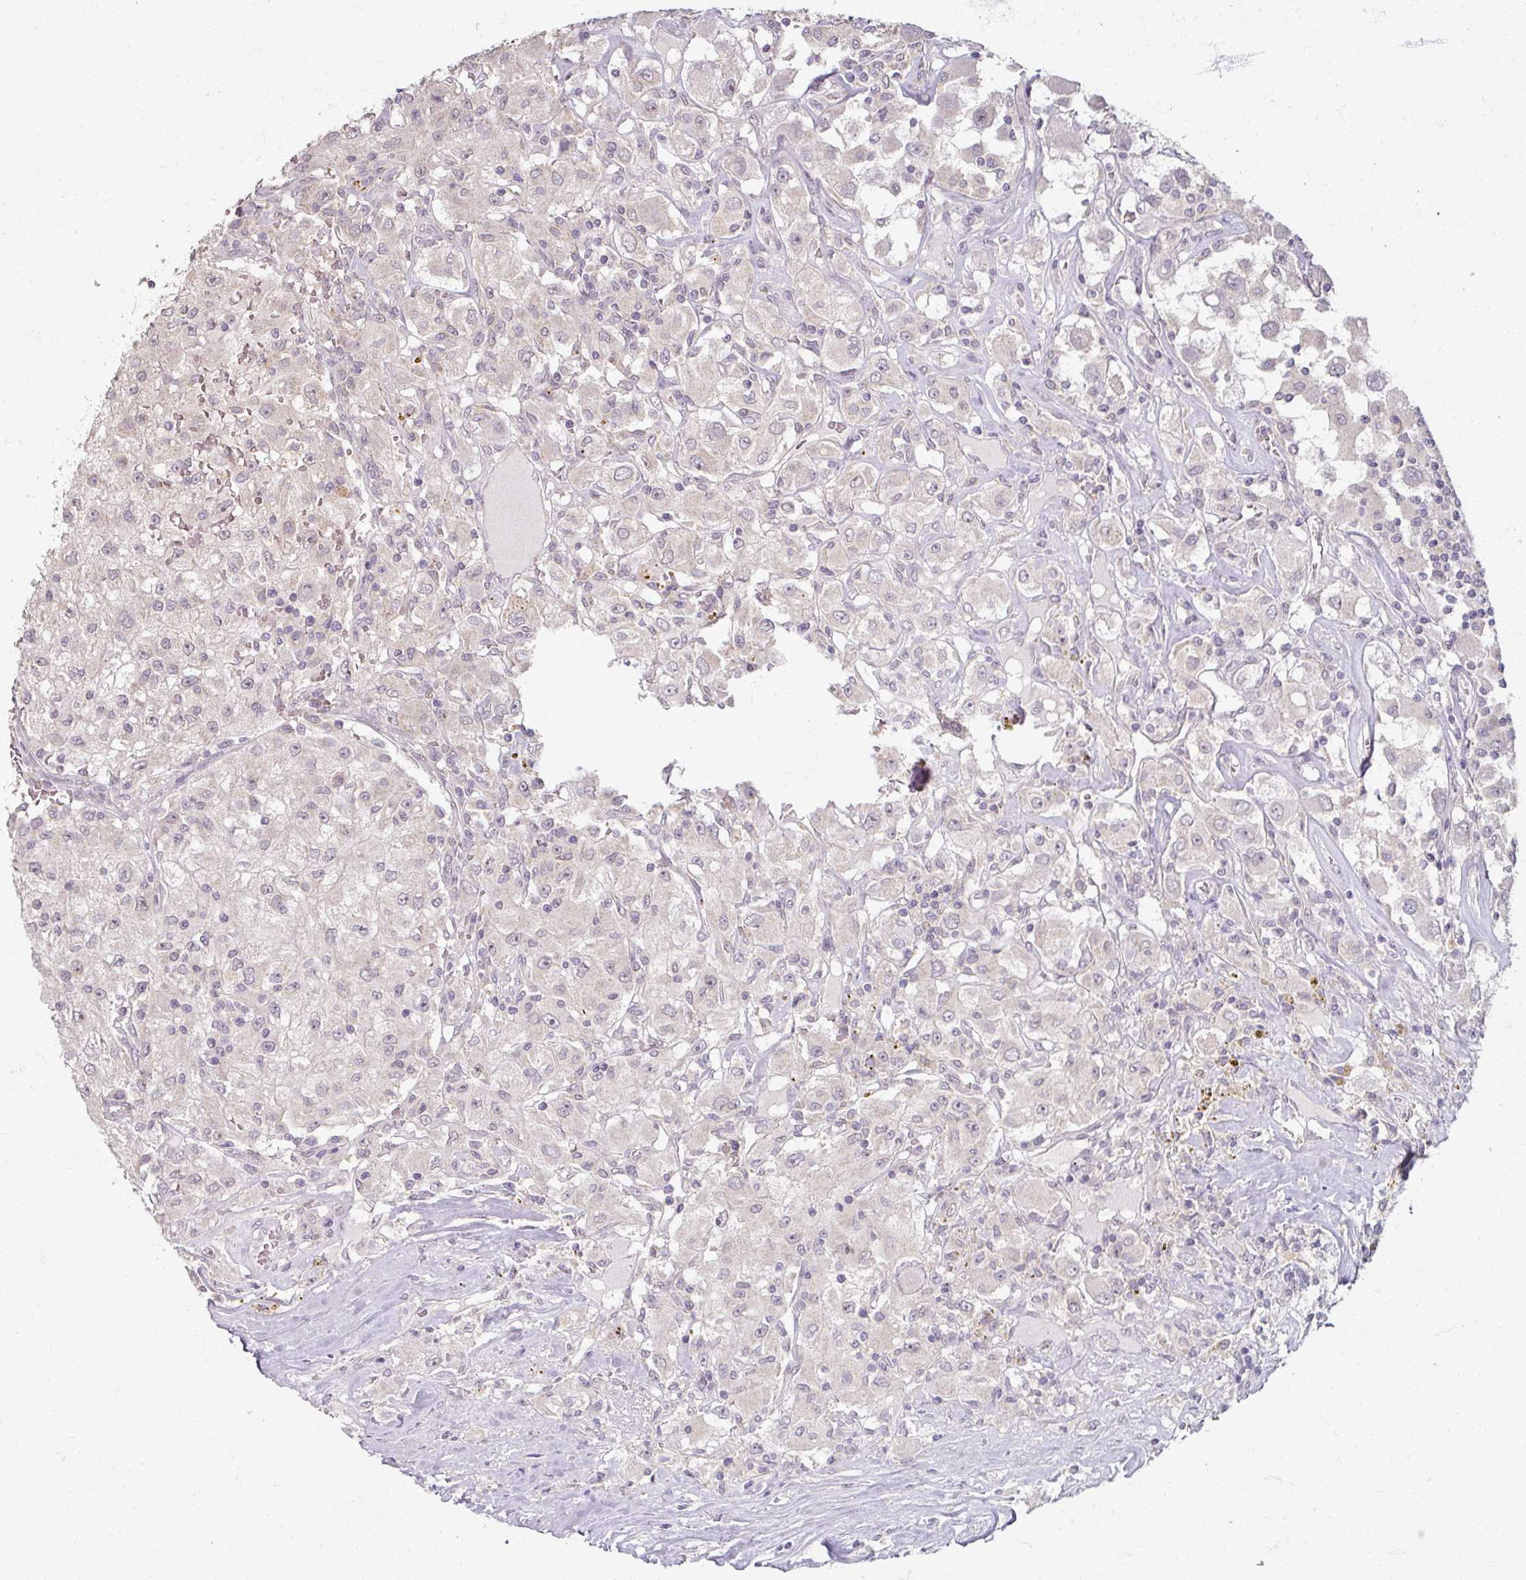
{"staining": {"intensity": "negative", "quantity": "none", "location": "none"}, "tissue": "renal cancer", "cell_type": "Tumor cells", "image_type": "cancer", "snomed": [{"axis": "morphology", "description": "Adenocarcinoma, NOS"}, {"axis": "topography", "description": "Kidney"}], "caption": "This is an IHC histopathology image of human renal adenocarcinoma. There is no staining in tumor cells.", "gene": "SOX11", "patient": {"sex": "female", "age": 67}}